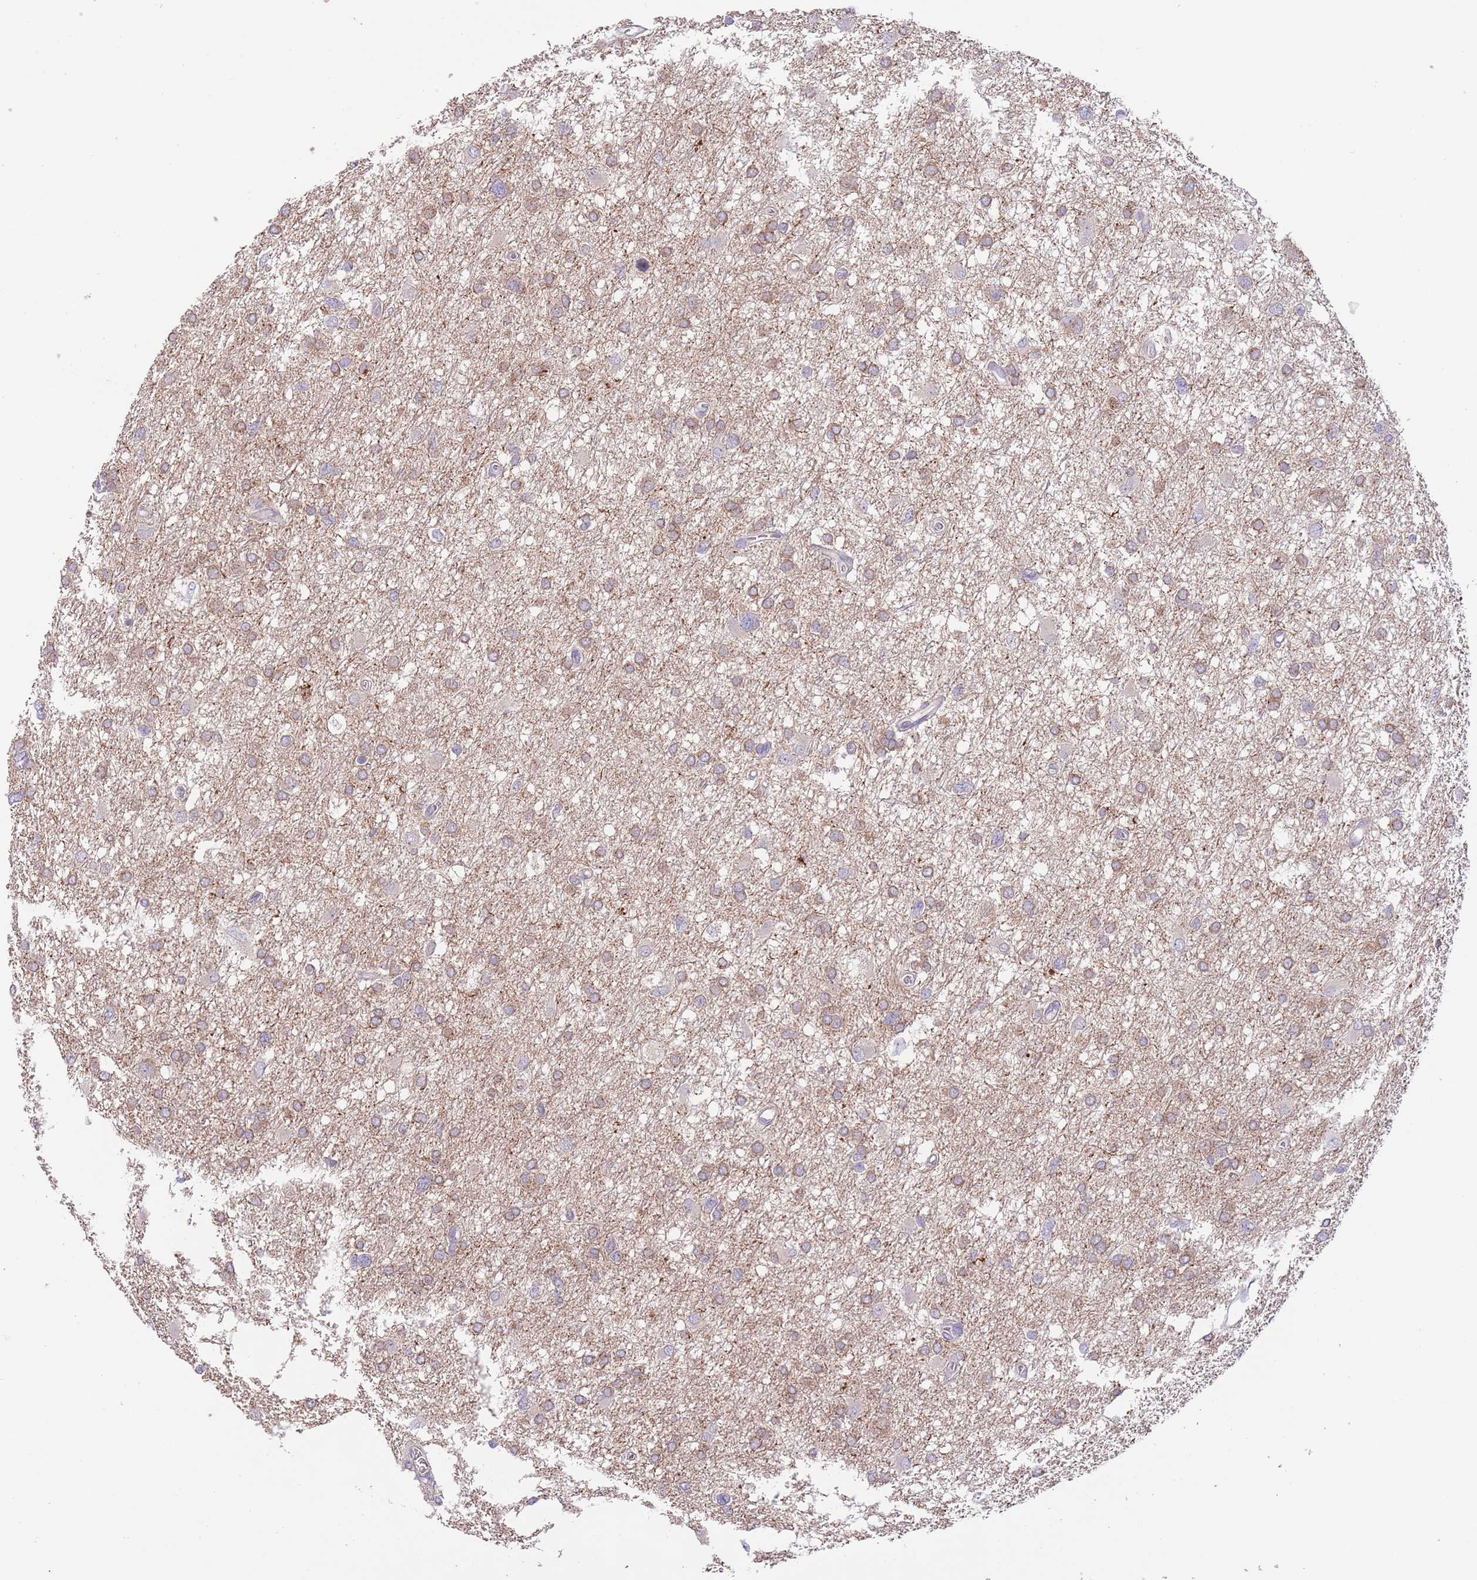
{"staining": {"intensity": "moderate", "quantity": ">75%", "location": "cytoplasmic/membranous"}, "tissue": "glioma", "cell_type": "Tumor cells", "image_type": "cancer", "snomed": [{"axis": "morphology", "description": "Glioma, malignant, High grade"}, {"axis": "topography", "description": "Brain"}], "caption": "Malignant high-grade glioma stained with a protein marker shows moderate staining in tumor cells.", "gene": "ZNF658", "patient": {"sex": "male", "age": 61}}